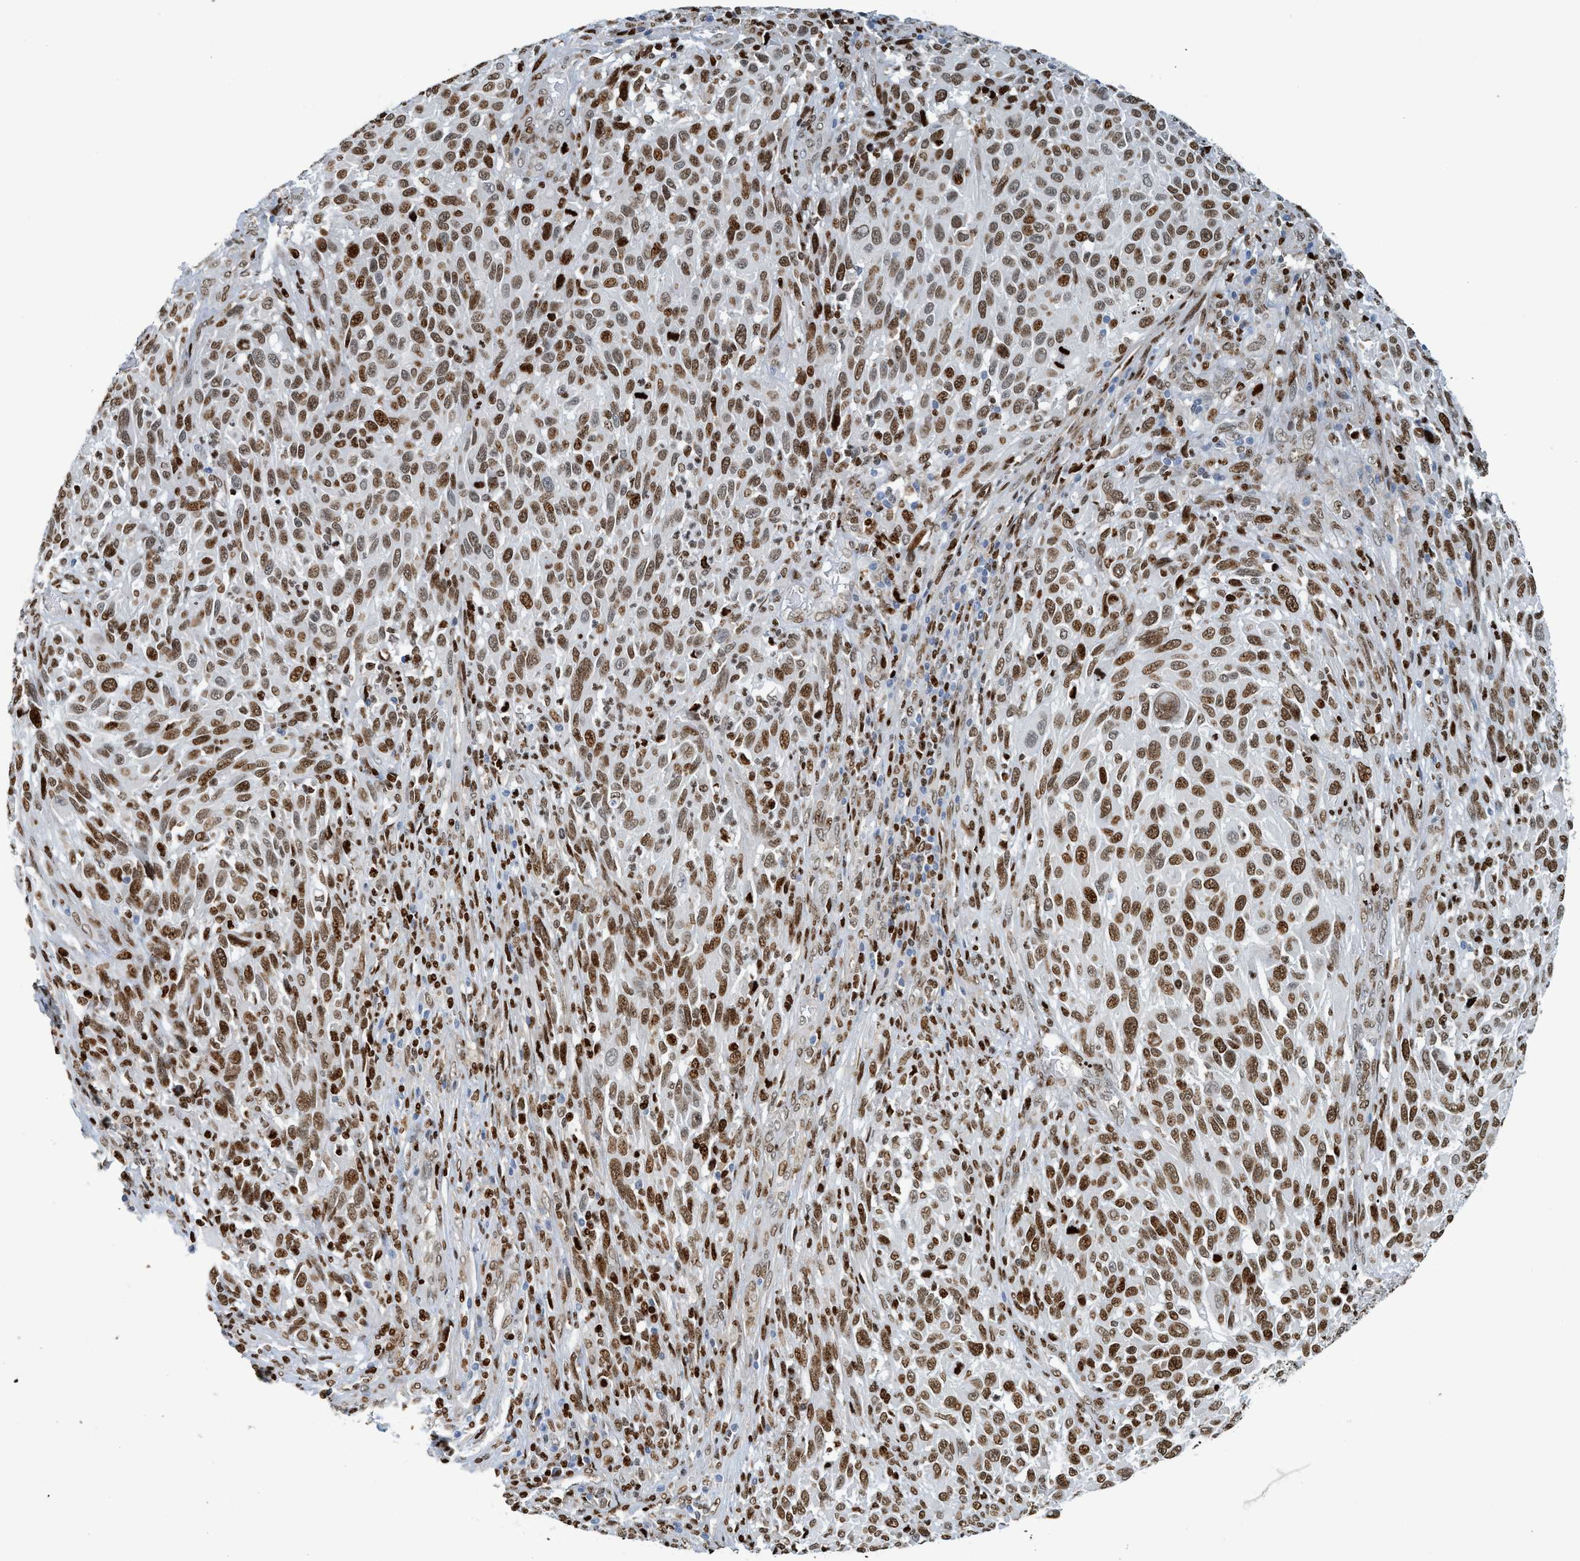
{"staining": {"intensity": "moderate", "quantity": ">75%", "location": "nuclear"}, "tissue": "melanoma", "cell_type": "Tumor cells", "image_type": "cancer", "snomed": [{"axis": "morphology", "description": "Malignant melanoma, Metastatic site"}, {"axis": "topography", "description": "Lymph node"}], "caption": "Immunohistochemical staining of human malignant melanoma (metastatic site) exhibits moderate nuclear protein expression in about >75% of tumor cells.", "gene": "SH3D19", "patient": {"sex": "male", "age": 61}}